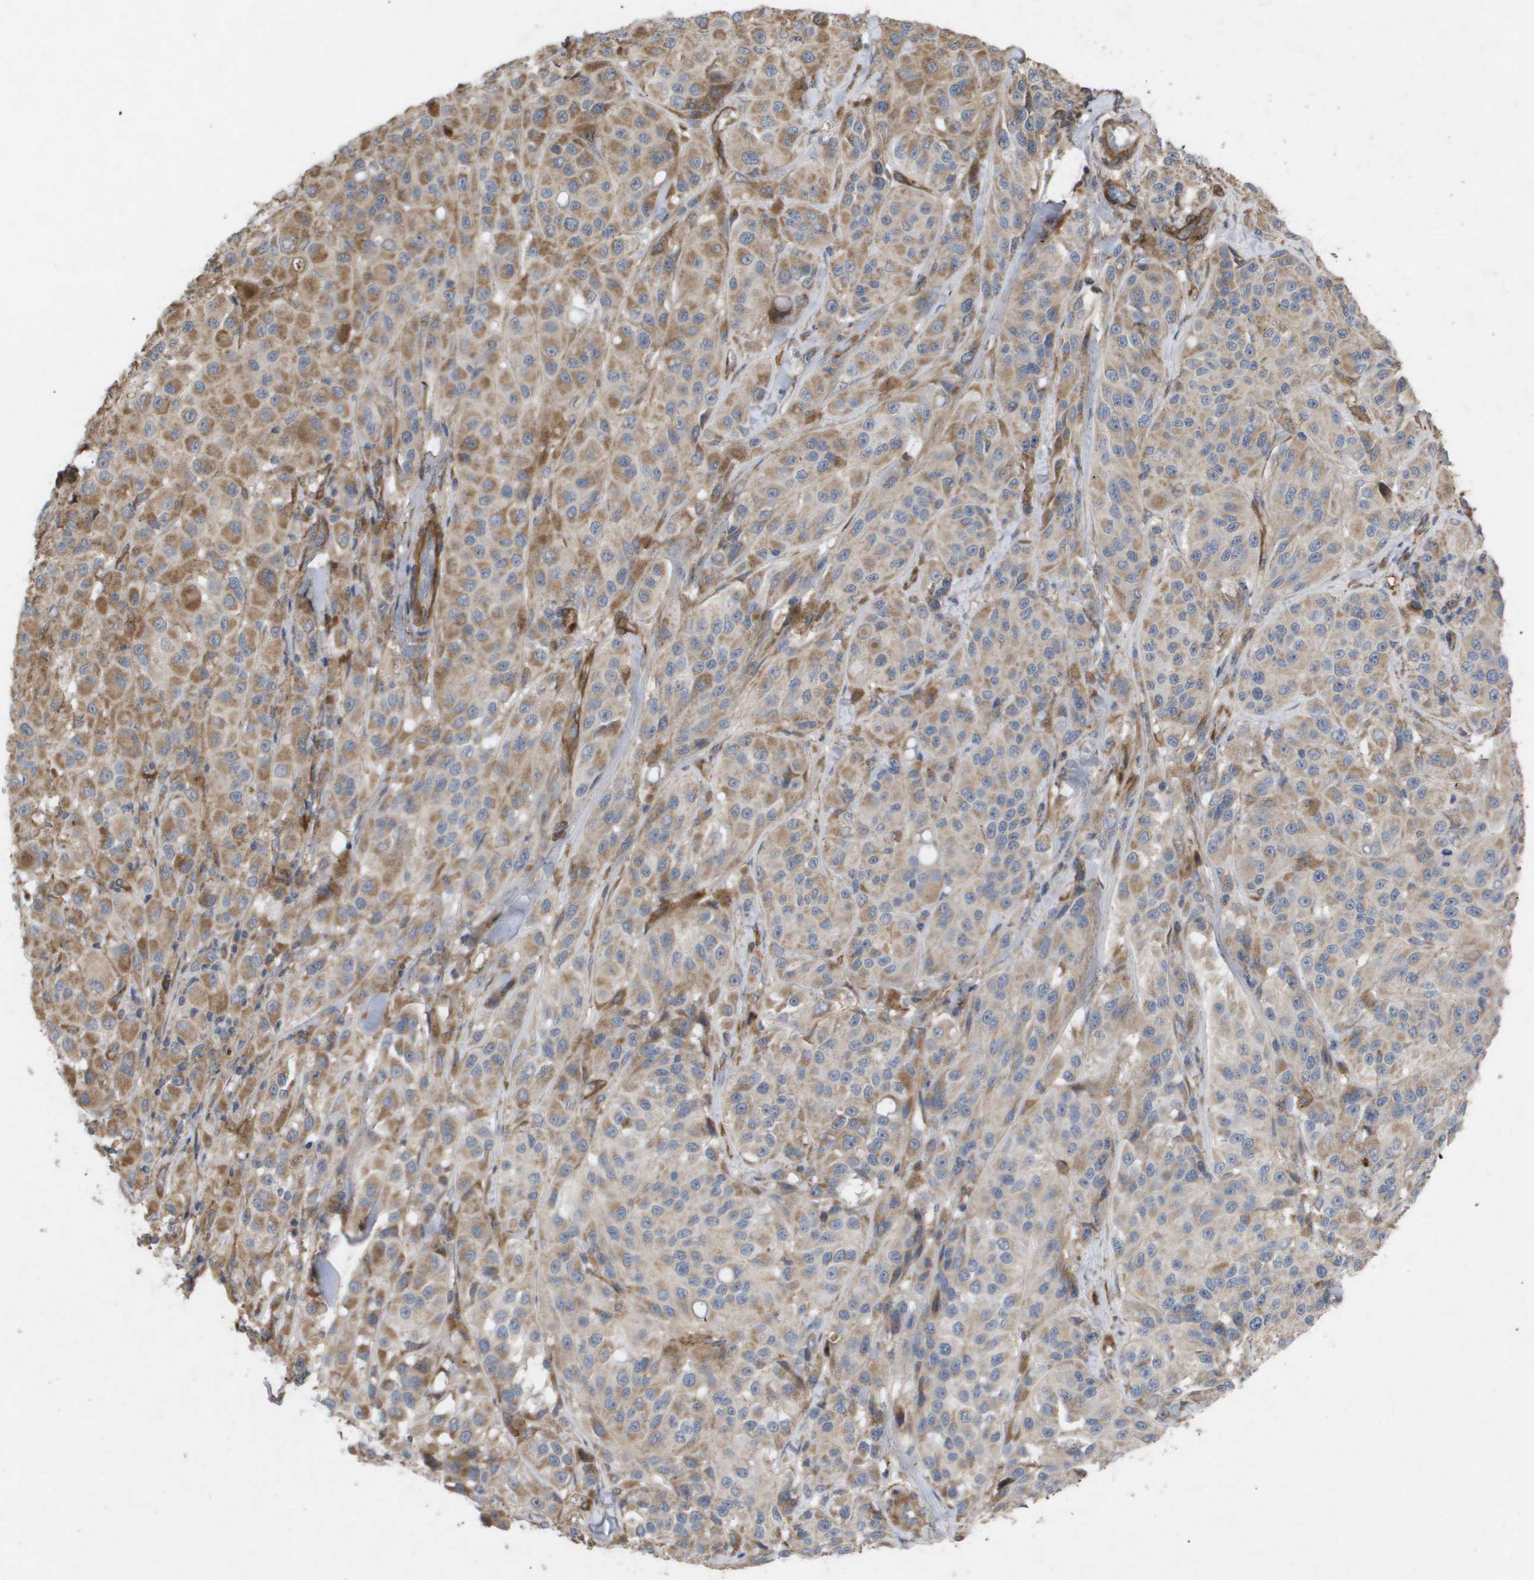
{"staining": {"intensity": "moderate", "quantity": ">75%", "location": "cytoplasmic/membranous"}, "tissue": "melanoma", "cell_type": "Tumor cells", "image_type": "cancer", "snomed": [{"axis": "morphology", "description": "Malignant melanoma, NOS"}, {"axis": "topography", "description": "Skin"}], "caption": "A high-resolution photomicrograph shows immunohistochemistry staining of malignant melanoma, which displays moderate cytoplasmic/membranous positivity in approximately >75% of tumor cells.", "gene": "TNS1", "patient": {"sex": "male", "age": 84}}